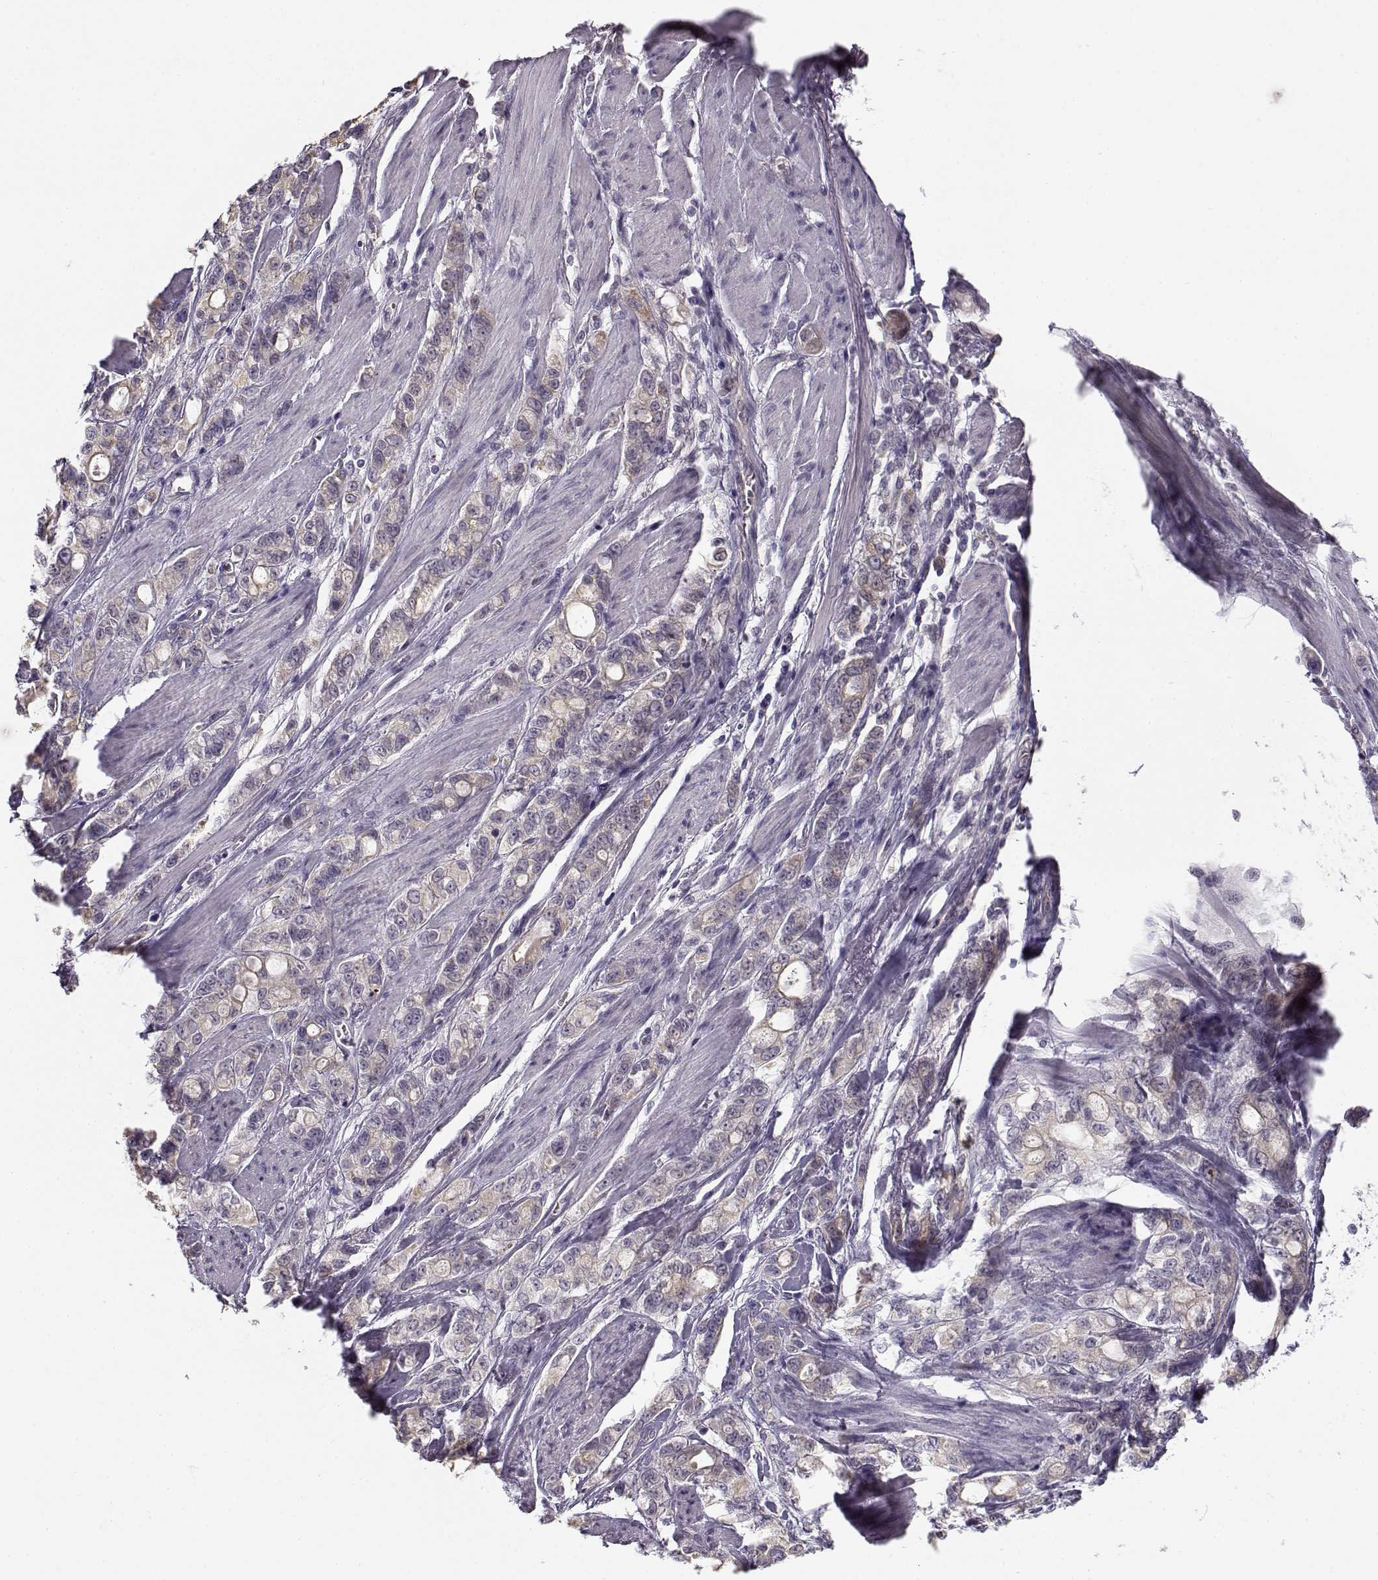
{"staining": {"intensity": "weak", "quantity": "<25%", "location": "cytoplasmic/membranous"}, "tissue": "stomach cancer", "cell_type": "Tumor cells", "image_type": "cancer", "snomed": [{"axis": "morphology", "description": "Adenocarcinoma, NOS"}, {"axis": "topography", "description": "Stomach"}], "caption": "Tumor cells show no significant staining in stomach cancer. The staining was performed using DAB (3,3'-diaminobenzidine) to visualize the protein expression in brown, while the nuclei were stained in blue with hematoxylin (Magnification: 20x).", "gene": "TMEM145", "patient": {"sex": "male", "age": 63}}